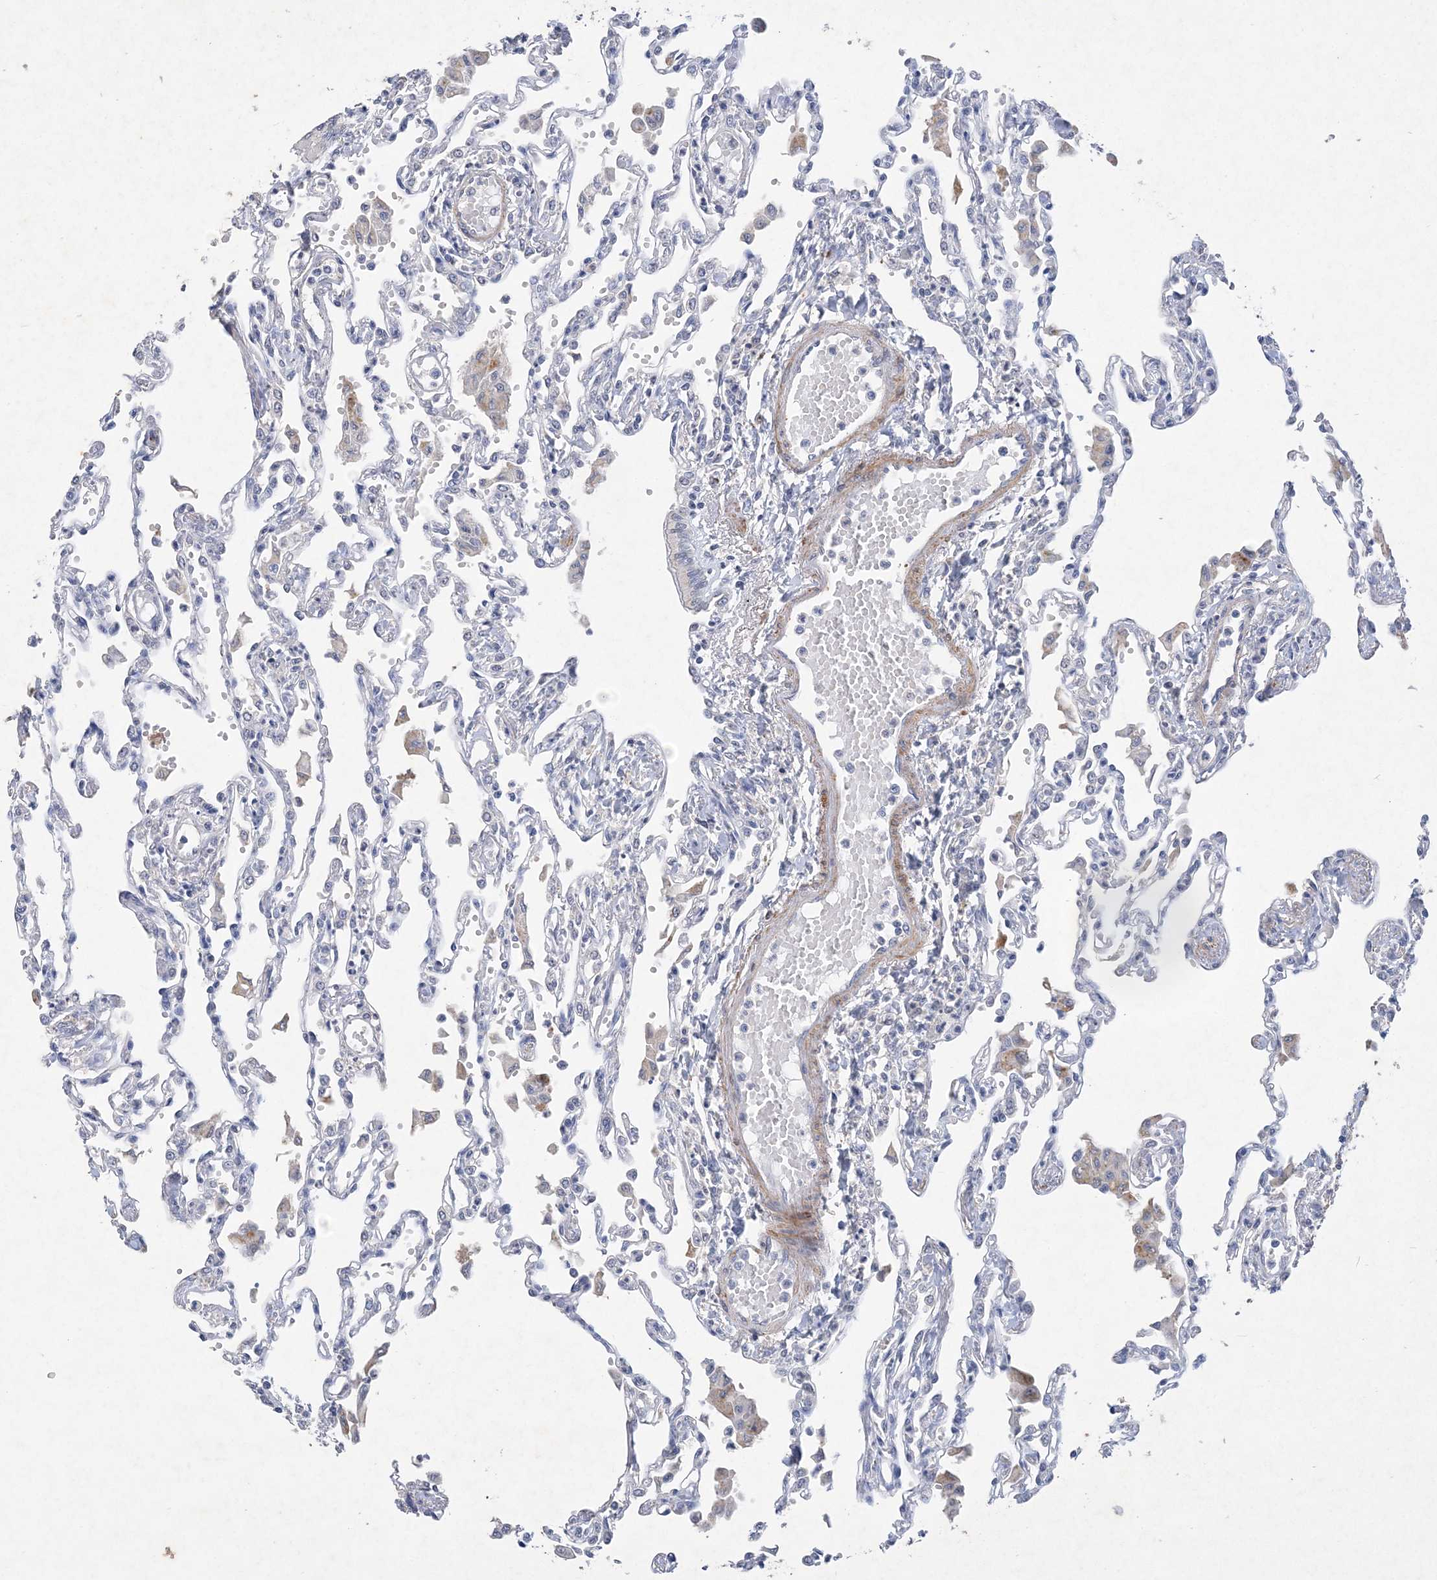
{"staining": {"intensity": "negative", "quantity": "none", "location": "none"}, "tissue": "lung", "cell_type": "Alveolar cells", "image_type": "normal", "snomed": [{"axis": "morphology", "description": "Normal tissue, NOS"}, {"axis": "topography", "description": "Bronchus"}, {"axis": "topography", "description": "Lung"}], "caption": "DAB immunohistochemical staining of unremarkable human lung shows no significant staining in alveolar cells. Brightfield microscopy of immunohistochemistry (IHC) stained with DAB (brown) and hematoxylin (blue), captured at high magnification.", "gene": "C11orf58", "patient": {"sex": "female", "age": 49}}